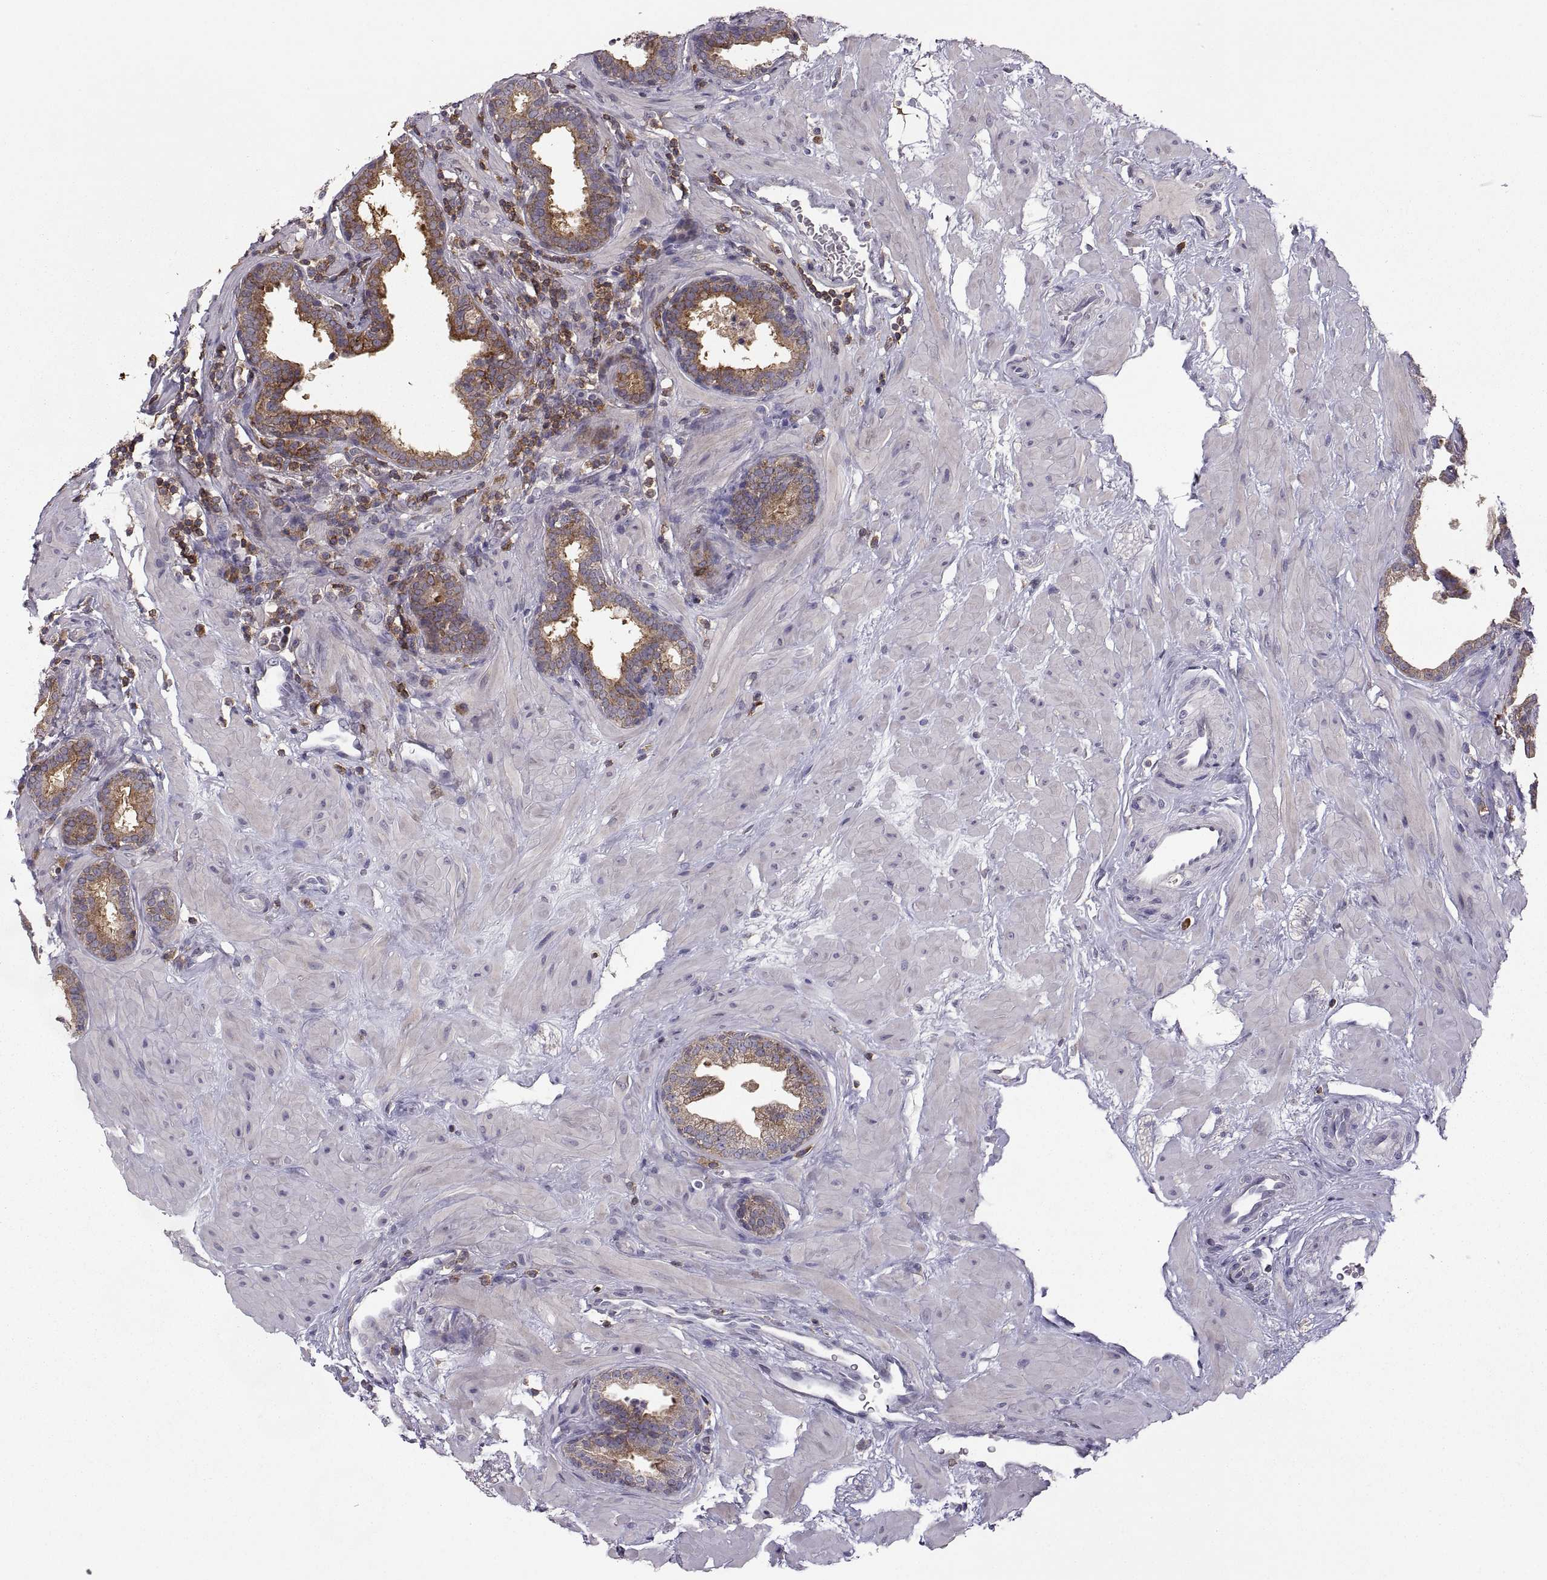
{"staining": {"intensity": "strong", "quantity": "<25%", "location": "cytoplasmic/membranous"}, "tissue": "prostate", "cell_type": "Glandular cells", "image_type": "normal", "snomed": [{"axis": "morphology", "description": "Normal tissue, NOS"}, {"axis": "topography", "description": "Prostate"}], "caption": "Glandular cells reveal medium levels of strong cytoplasmic/membranous expression in approximately <25% of cells in unremarkable prostate. The staining was performed using DAB (3,3'-diaminobenzidine) to visualize the protein expression in brown, while the nuclei were stained in blue with hematoxylin (Magnification: 20x).", "gene": "EZR", "patient": {"sex": "male", "age": 37}}